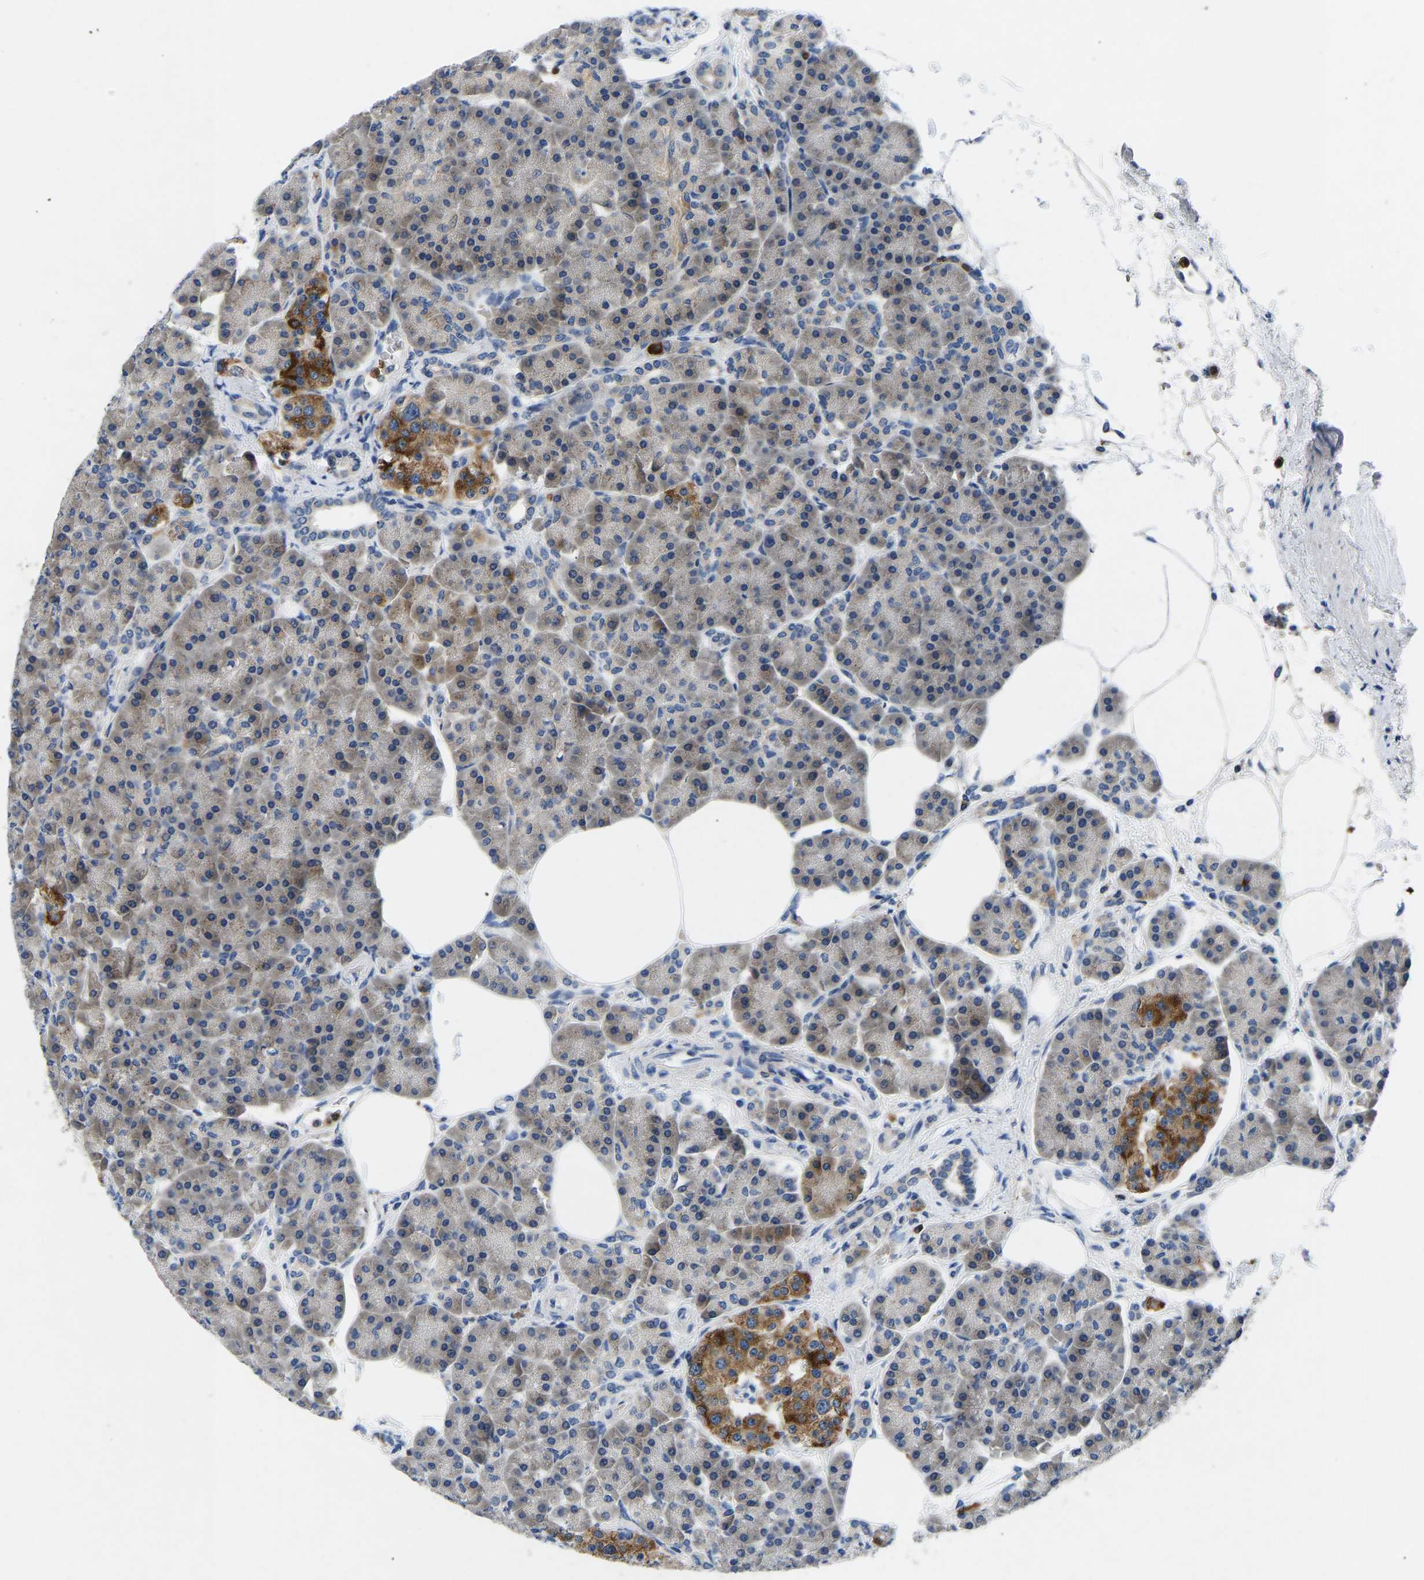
{"staining": {"intensity": "moderate", "quantity": "<25%", "location": "cytoplasmic/membranous"}, "tissue": "pancreas", "cell_type": "Exocrine glandular cells", "image_type": "normal", "snomed": [{"axis": "morphology", "description": "Normal tissue, NOS"}, {"axis": "topography", "description": "Pancreas"}], "caption": "Protein staining of normal pancreas displays moderate cytoplasmic/membranous staining in approximately <25% of exocrine glandular cells. Using DAB (brown) and hematoxylin (blue) stains, captured at high magnification using brightfield microscopy.", "gene": "TOR1B", "patient": {"sex": "female", "age": 70}}